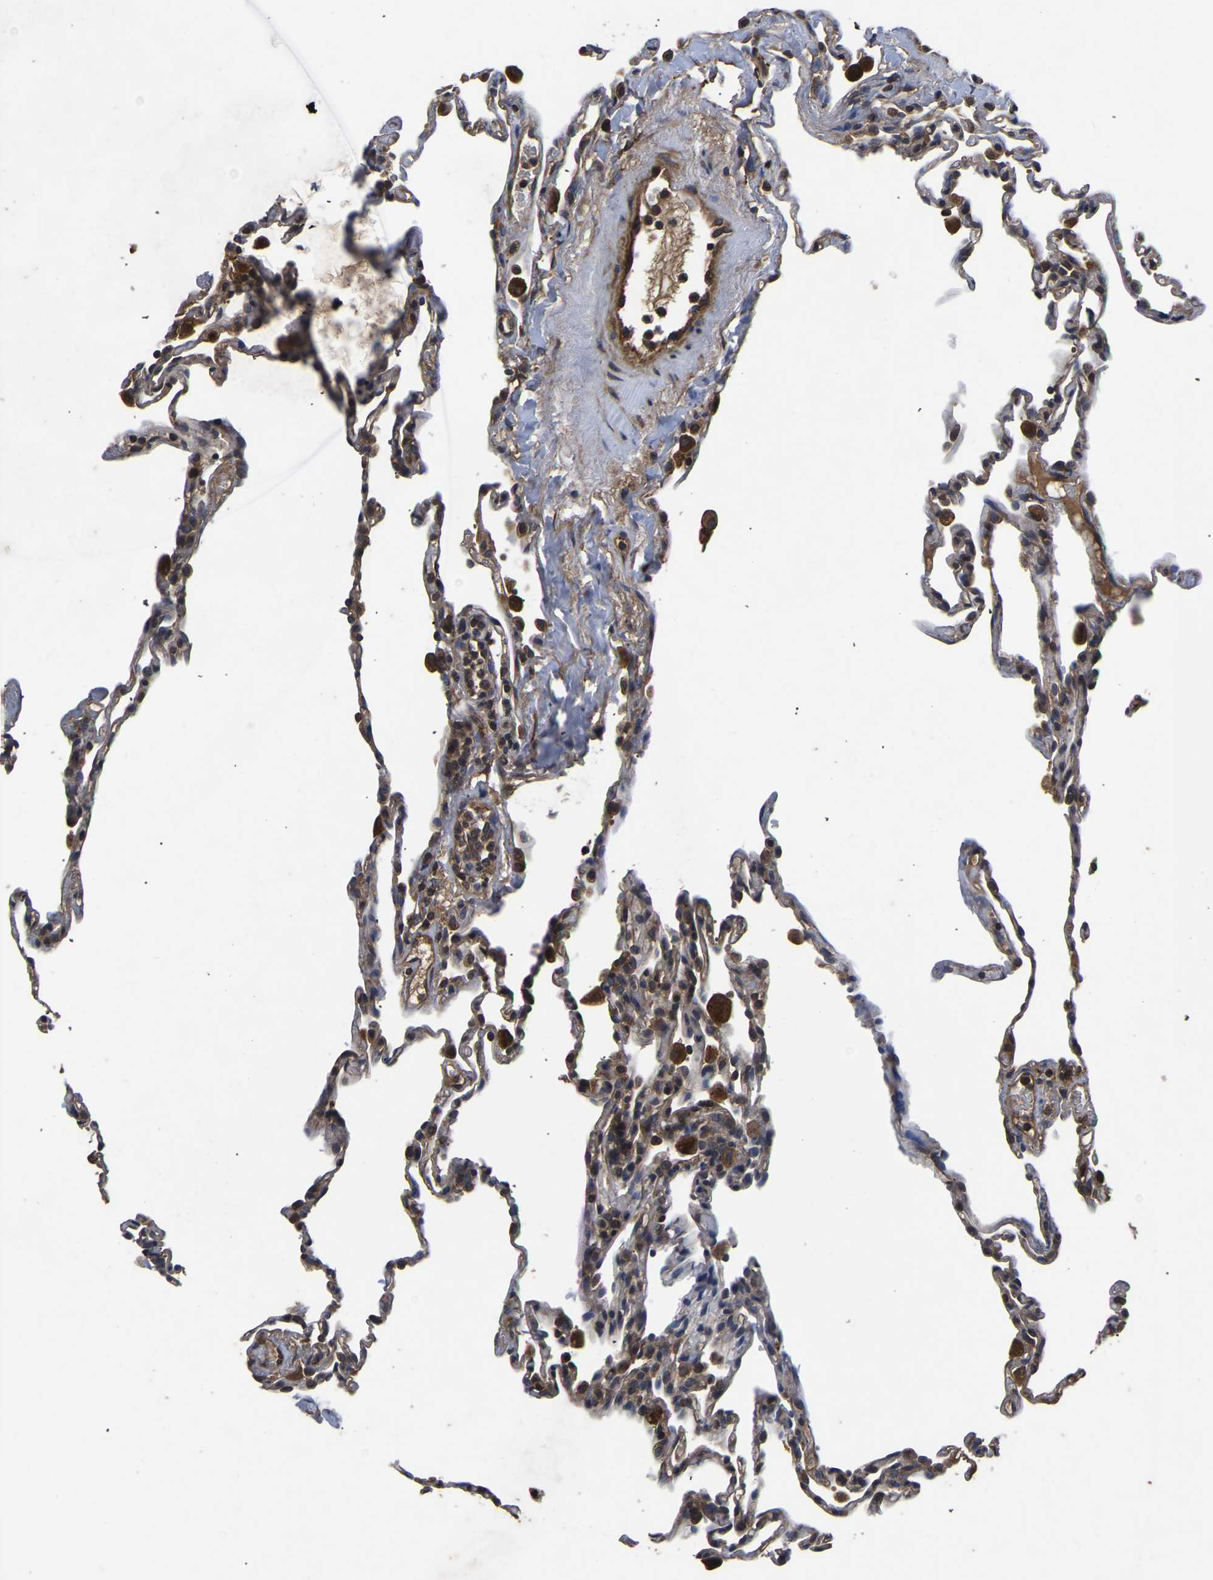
{"staining": {"intensity": "weak", "quantity": "25%-75%", "location": "cytoplasmic/membranous"}, "tissue": "lung", "cell_type": "Alveolar cells", "image_type": "normal", "snomed": [{"axis": "morphology", "description": "Normal tissue, NOS"}, {"axis": "topography", "description": "Lung"}], "caption": "A high-resolution micrograph shows immunohistochemistry (IHC) staining of benign lung, which displays weak cytoplasmic/membranous expression in about 25%-75% of alveolar cells. (DAB (3,3'-diaminobenzidine) = brown stain, brightfield microscopy at high magnification).", "gene": "CRYZL1", "patient": {"sex": "male", "age": 59}}